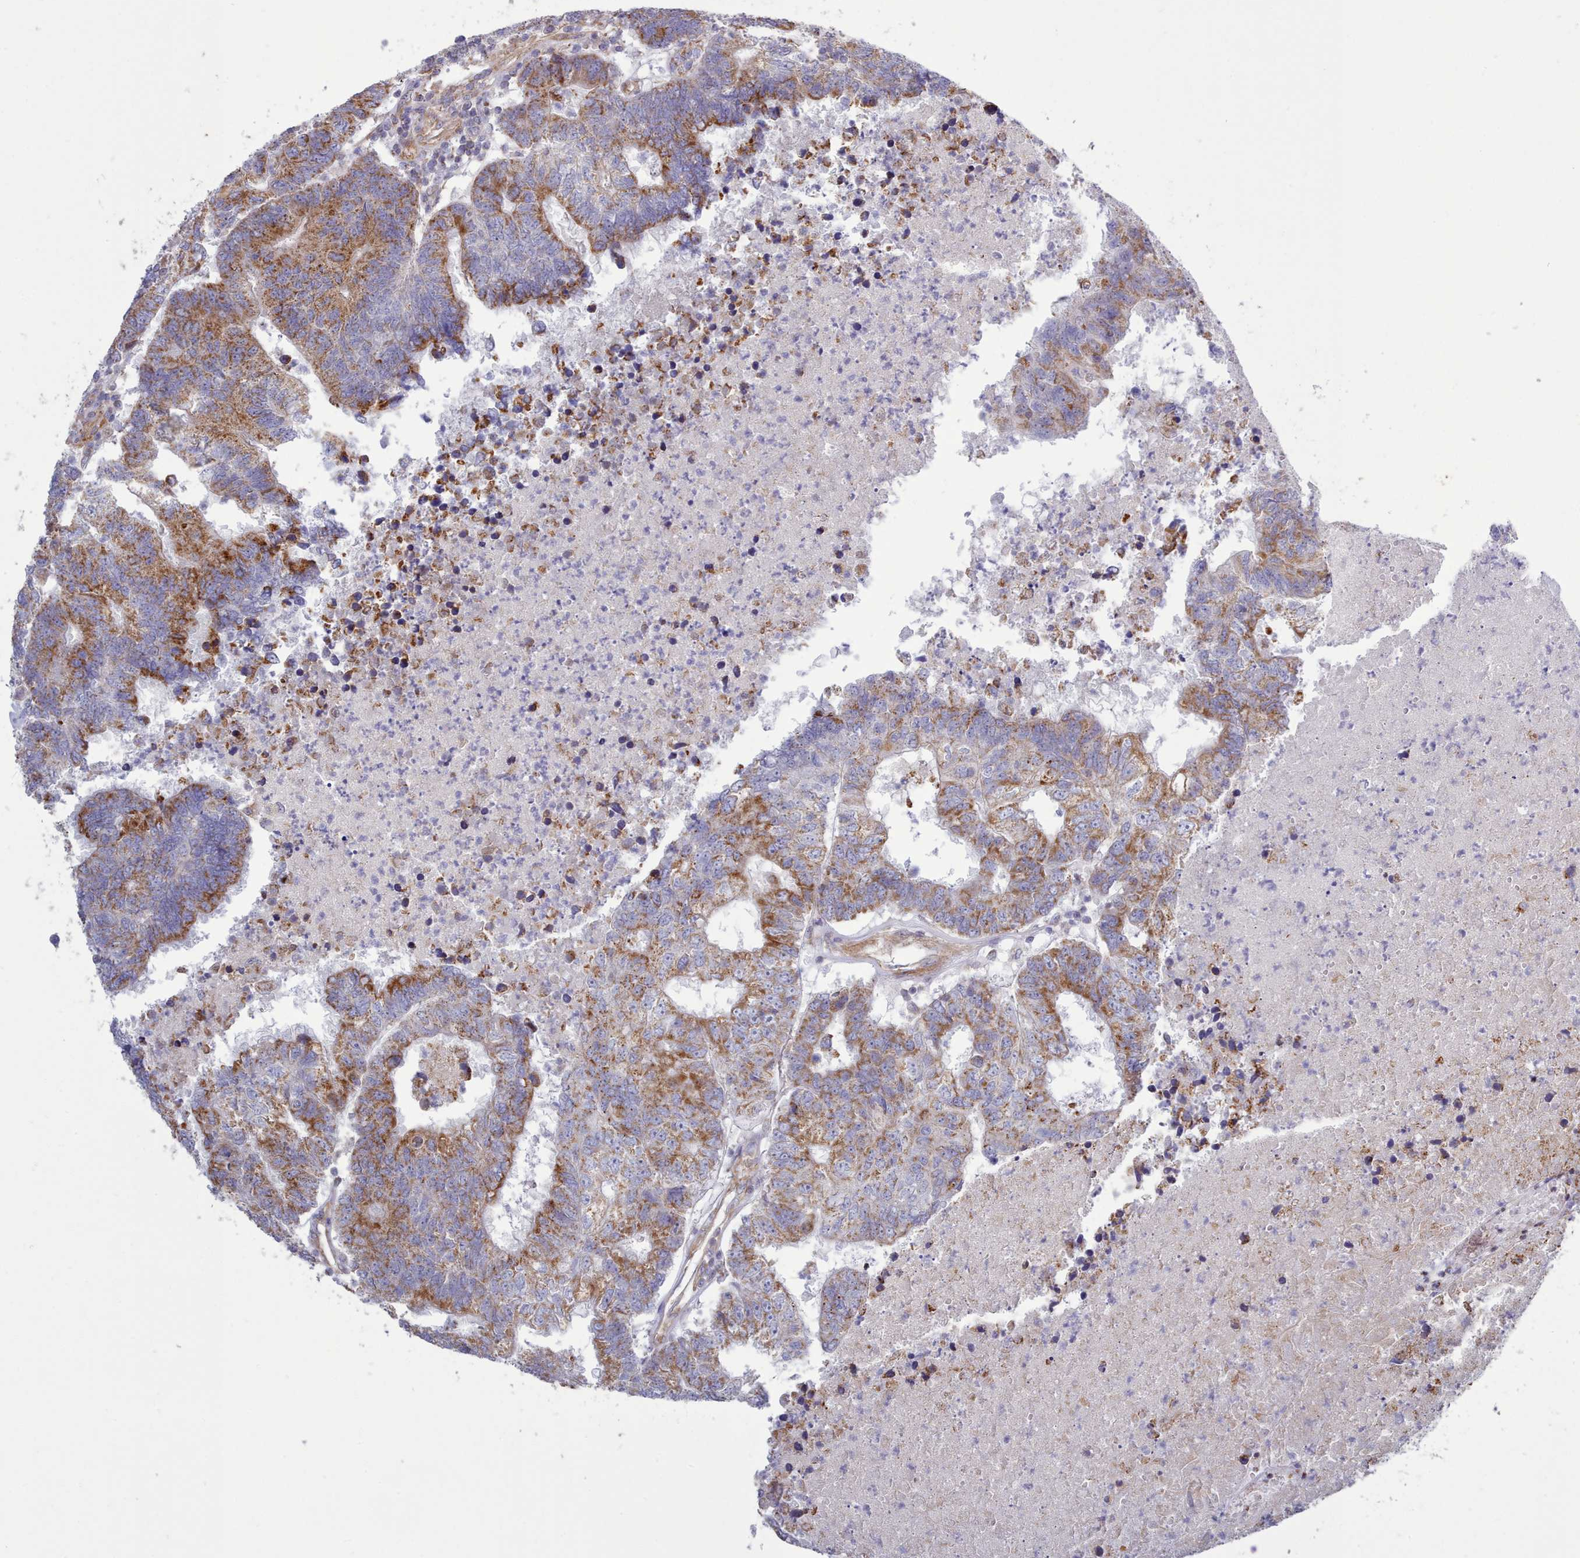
{"staining": {"intensity": "strong", "quantity": "25%-75%", "location": "cytoplasmic/membranous"}, "tissue": "colorectal cancer", "cell_type": "Tumor cells", "image_type": "cancer", "snomed": [{"axis": "morphology", "description": "Adenocarcinoma, NOS"}, {"axis": "topography", "description": "Colon"}], "caption": "Colorectal cancer (adenocarcinoma) tissue demonstrates strong cytoplasmic/membranous positivity in about 25%-75% of tumor cells The protein is stained brown, and the nuclei are stained in blue (DAB IHC with brightfield microscopy, high magnification).", "gene": "MRPL21", "patient": {"sex": "female", "age": 48}}